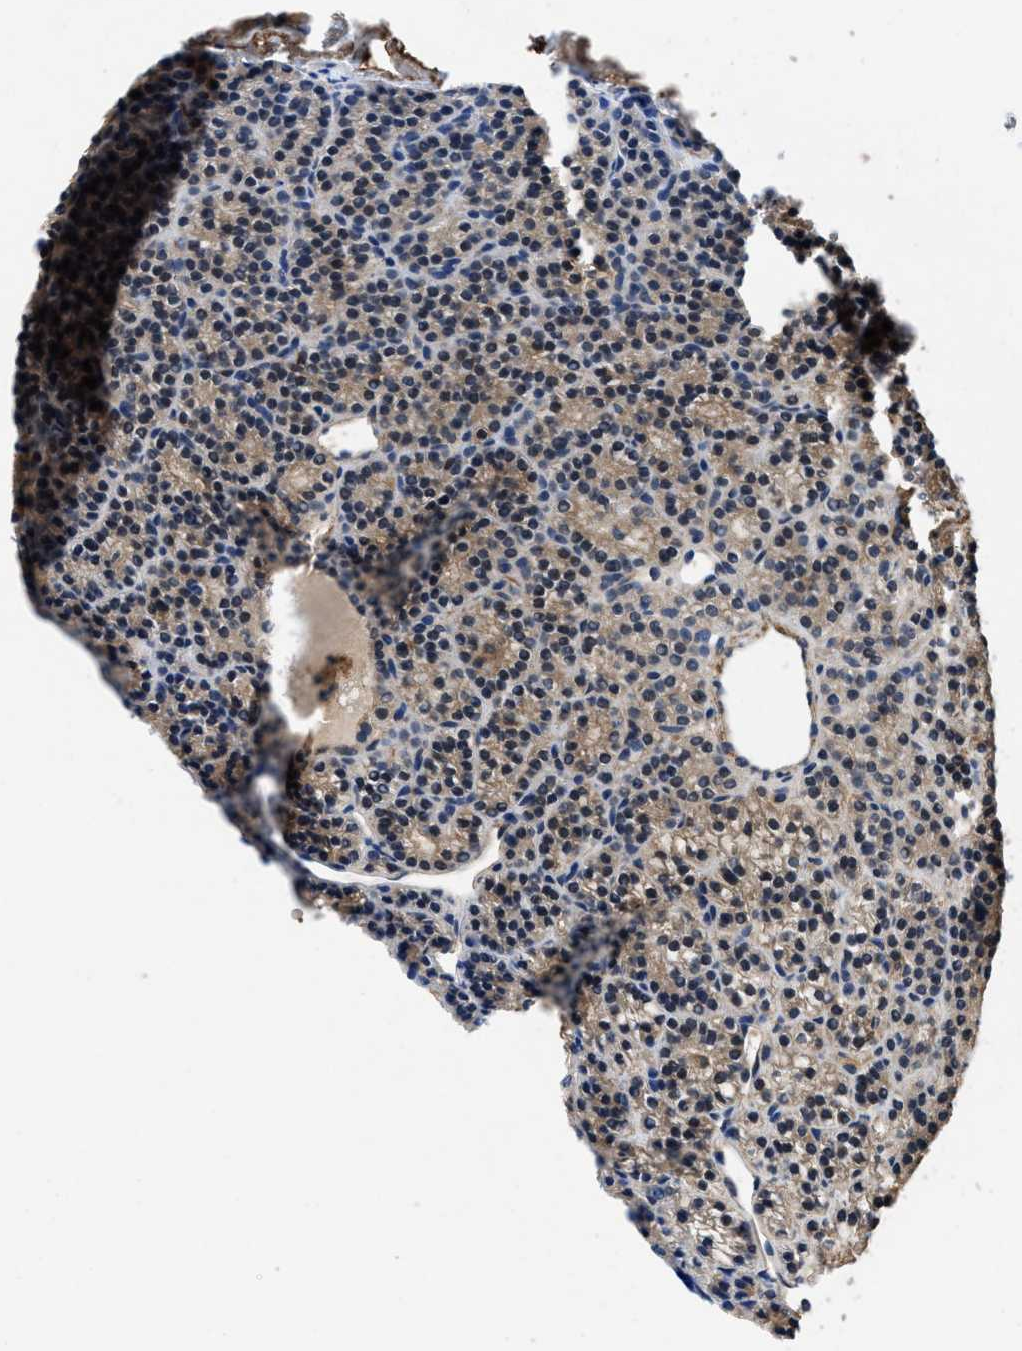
{"staining": {"intensity": "moderate", "quantity": "25%-75%", "location": "cytoplasmic/membranous"}, "tissue": "parathyroid gland", "cell_type": "Glandular cells", "image_type": "normal", "snomed": [{"axis": "morphology", "description": "Normal tissue, NOS"}, {"axis": "morphology", "description": "Adenoma, NOS"}, {"axis": "topography", "description": "Parathyroid gland"}], "caption": "High-power microscopy captured an immunohistochemistry histopathology image of unremarkable parathyroid gland, revealing moderate cytoplasmic/membranous expression in about 25%-75% of glandular cells.", "gene": "LINGO2", "patient": {"sex": "female", "age": 64}}